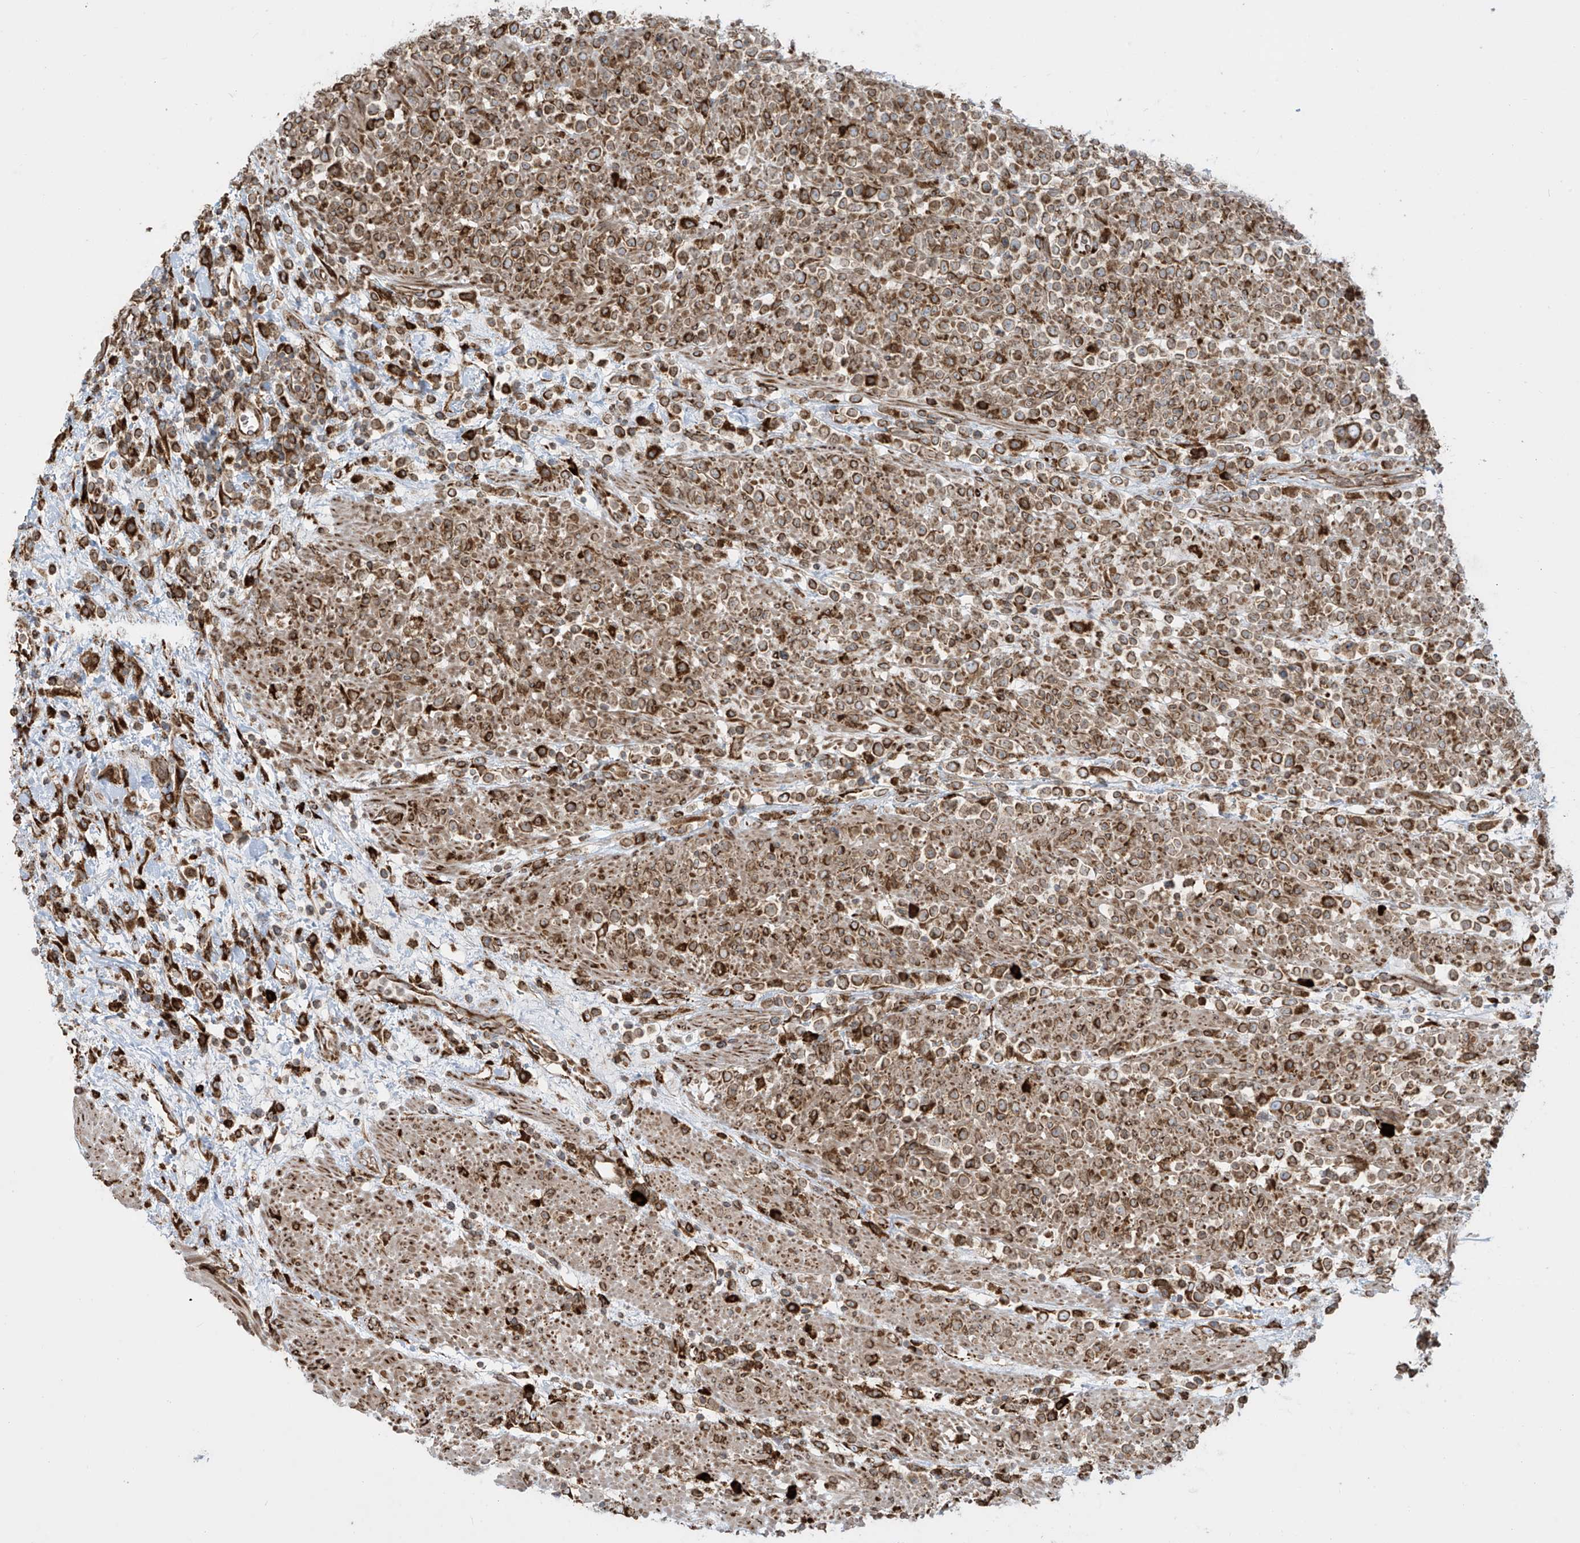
{"staining": {"intensity": "moderate", "quantity": ">75%", "location": "cytoplasmic/membranous"}, "tissue": "lymphoma", "cell_type": "Tumor cells", "image_type": "cancer", "snomed": [{"axis": "morphology", "description": "Malignant lymphoma, non-Hodgkin's type, High grade"}, {"axis": "topography", "description": "Colon"}], "caption": "Lymphoma tissue displays moderate cytoplasmic/membranous staining in about >75% of tumor cells, visualized by immunohistochemistry.", "gene": "MX1", "patient": {"sex": "female", "age": 53}}